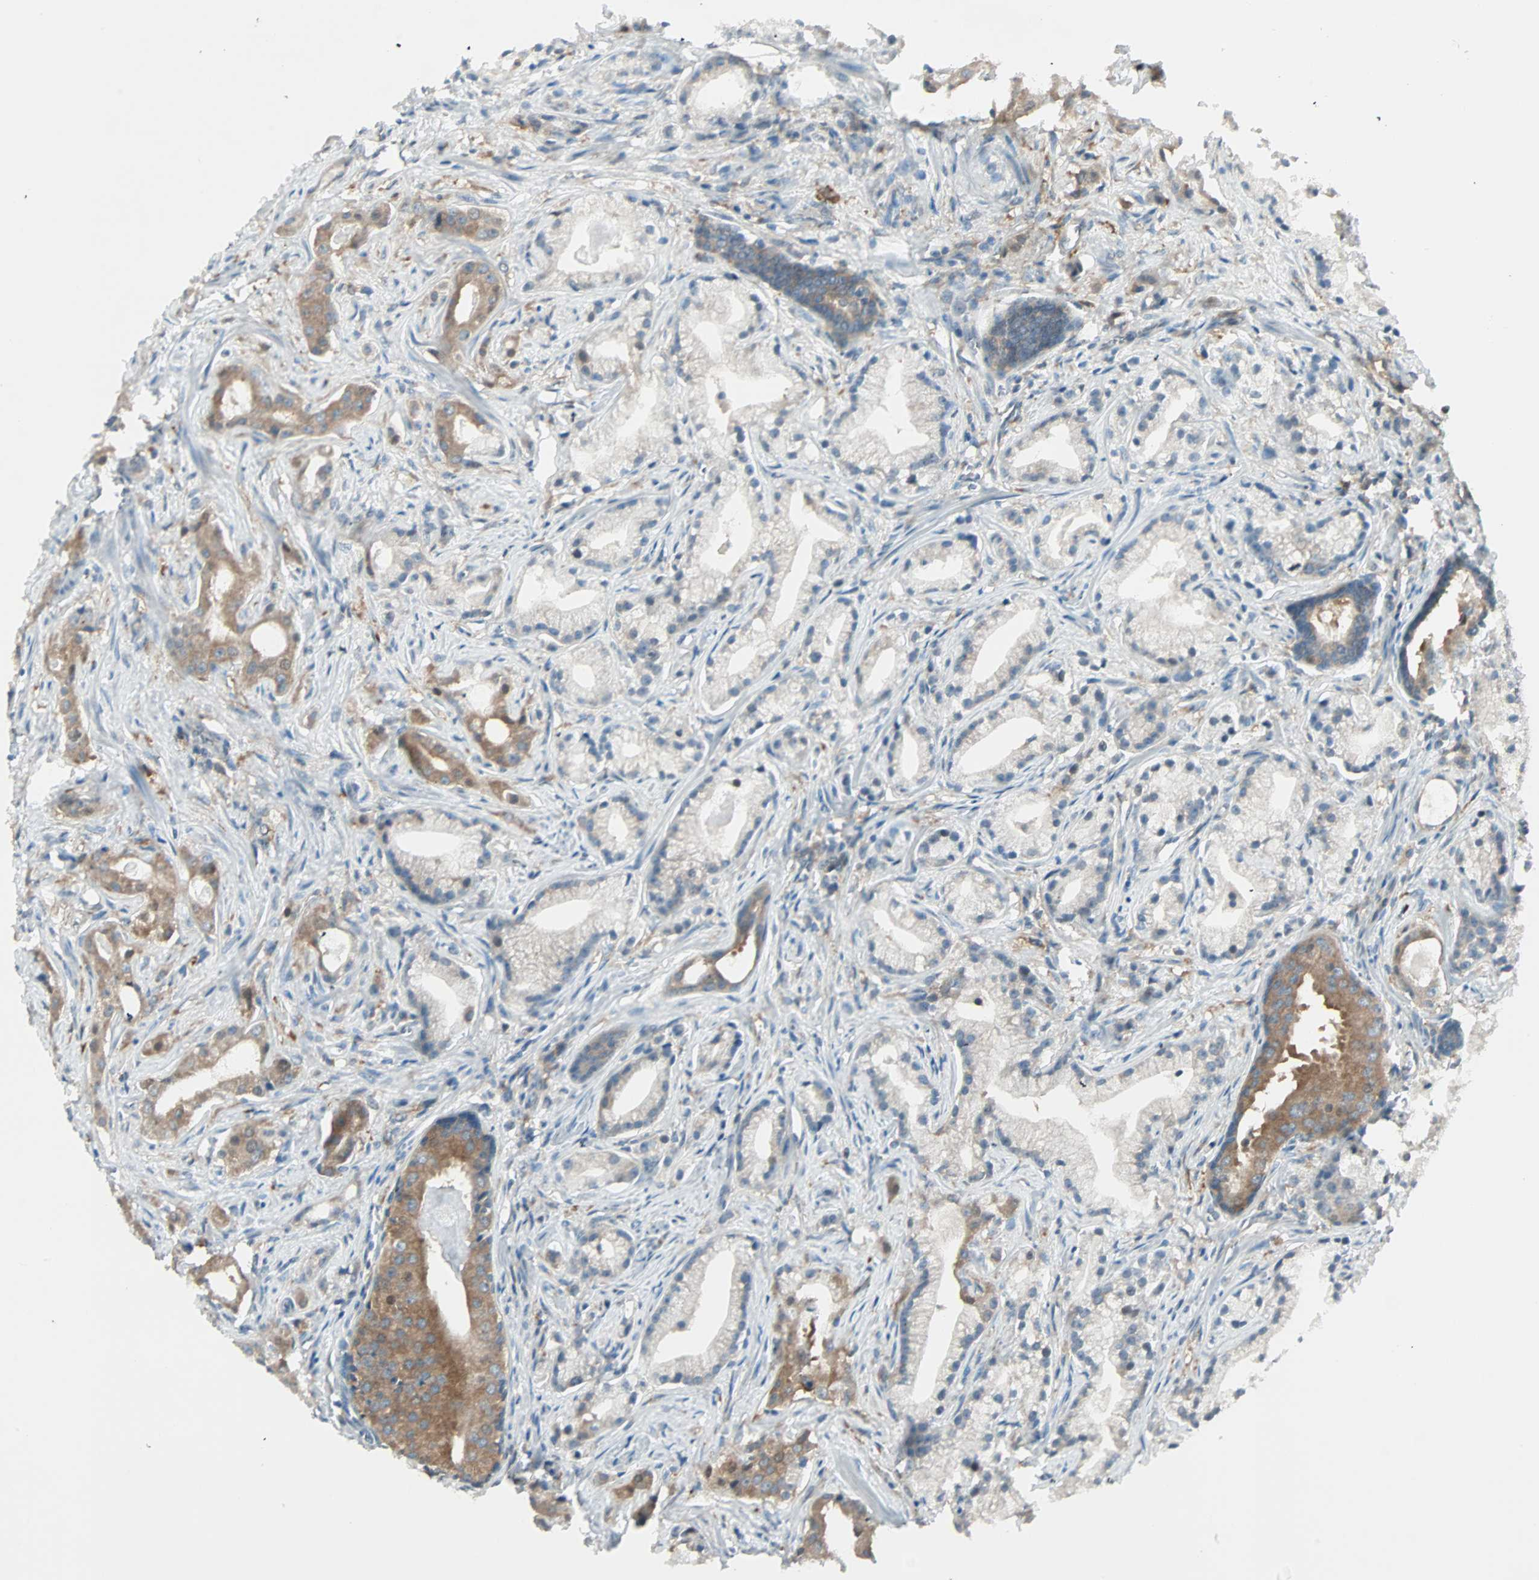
{"staining": {"intensity": "moderate", "quantity": ">75%", "location": "cytoplasmic/membranous"}, "tissue": "prostate cancer", "cell_type": "Tumor cells", "image_type": "cancer", "snomed": [{"axis": "morphology", "description": "Adenocarcinoma, Low grade"}, {"axis": "topography", "description": "Prostate"}], "caption": "Human low-grade adenocarcinoma (prostate) stained for a protein (brown) reveals moderate cytoplasmic/membranous positive staining in about >75% of tumor cells.", "gene": "SMIM8", "patient": {"sex": "male", "age": 59}}